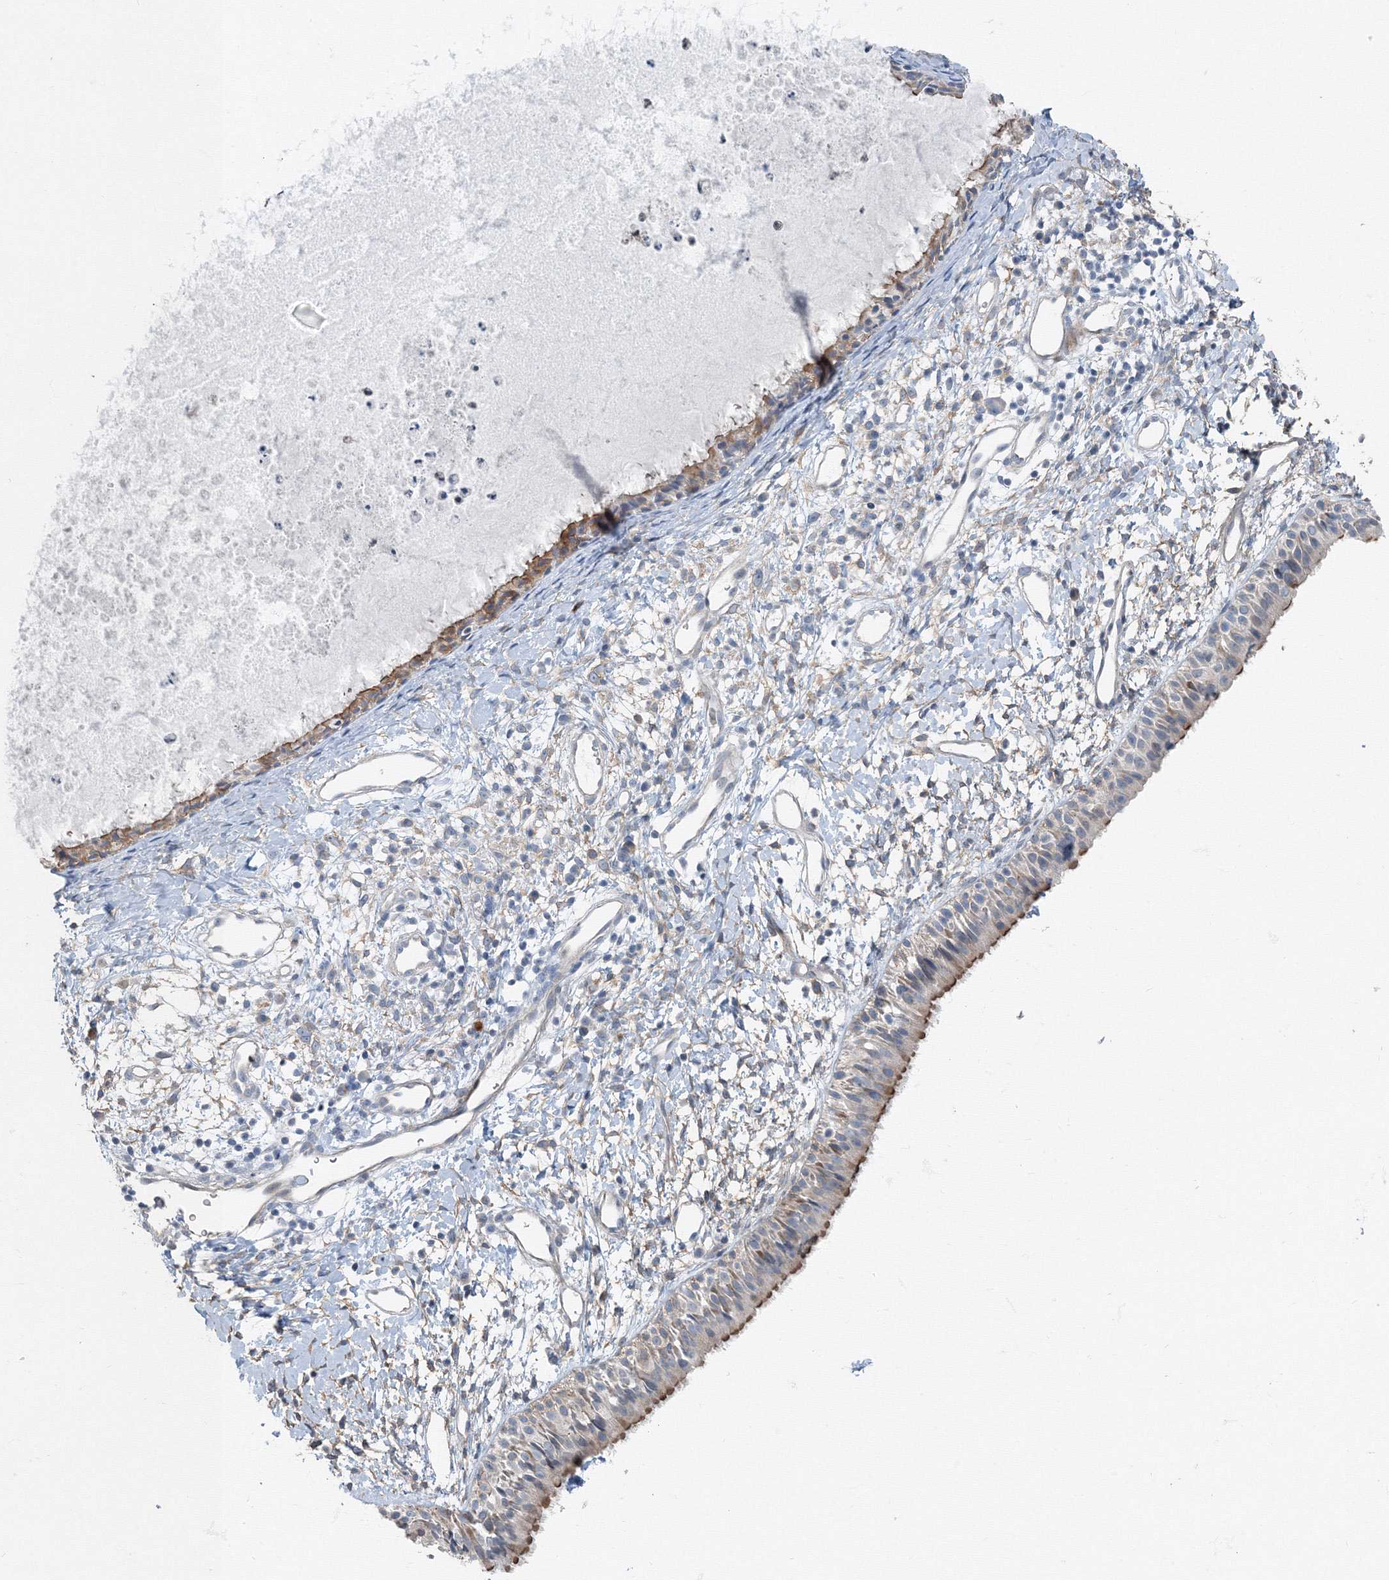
{"staining": {"intensity": "moderate", "quantity": "25%-75%", "location": "cytoplasmic/membranous"}, "tissue": "nasopharynx", "cell_type": "Respiratory epithelial cells", "image_type": "normal", "snomed": [{"axis": "morphology", "description": "Normal tissue, NOS"}, {"axis": "topography", "description": "Nasopharynx"}], "caption": "Protein staining of normal nasopharynx demonstrates moderate cytoplasmic/membranous expression in about 25%-75% of respiratory epithelial cells.", "gene": "AASDH", "patient": {"sex": "male", "age": 22}}